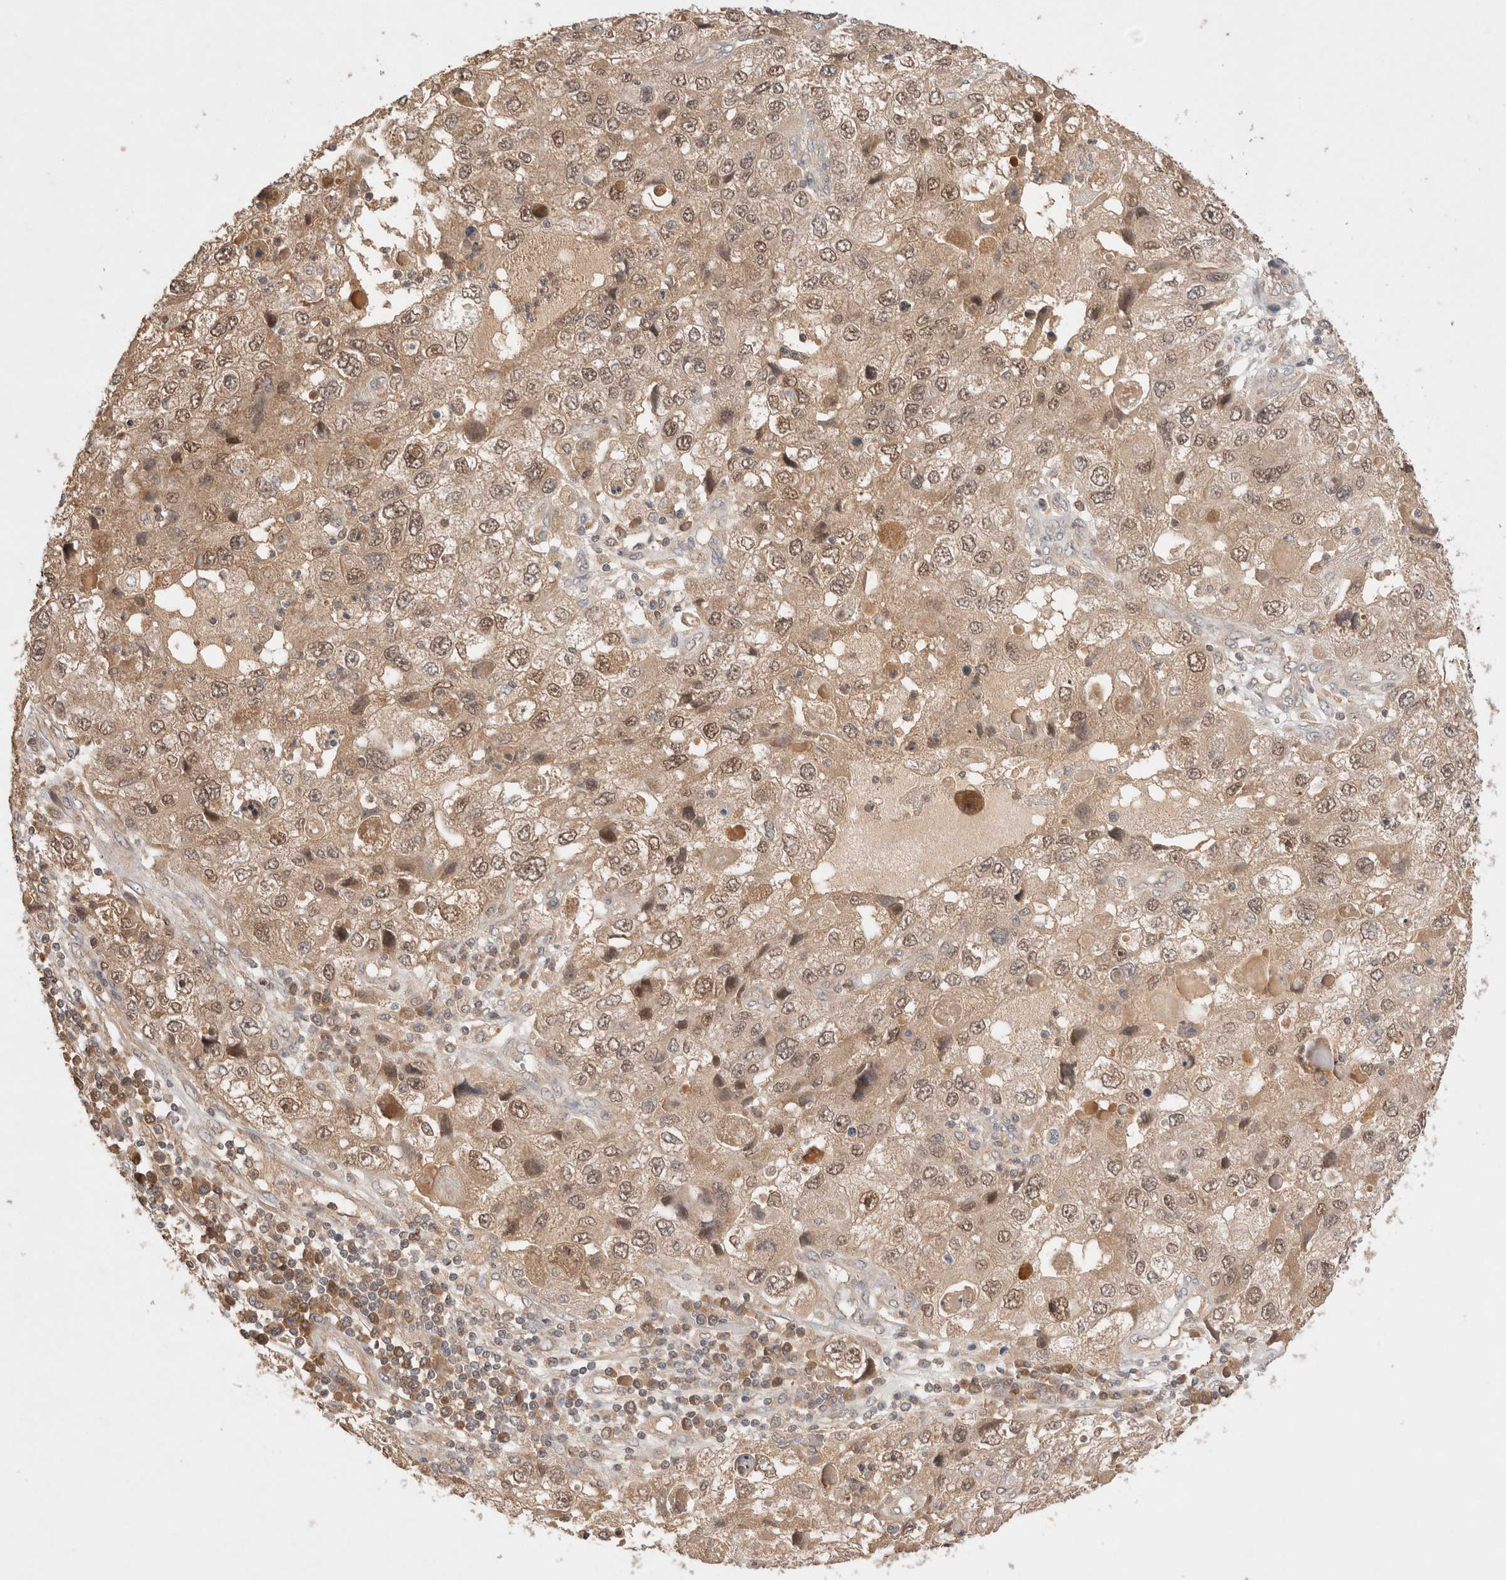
{"staining": {"intensity": "weak", "quantity": ">75%", "location": "cytoplasmic/membranous,nuclear"}, "tissue": "endometrial cancer", "cell_type": "Tumor cells", "image_type": "cancer", "snomed": [{"axis": "morphology", "description": "Adenocarcinoma, NOS"}, {"axis": "topography", "description": "Endometrium"}], "caption": "Endometrial cancer stained for a protein reveals weak cytoplasmic/membranous and nuclear positivity in tumor cells.", "gene": "CARNMT1", "patient": {"sex": "female", "age": 49}}